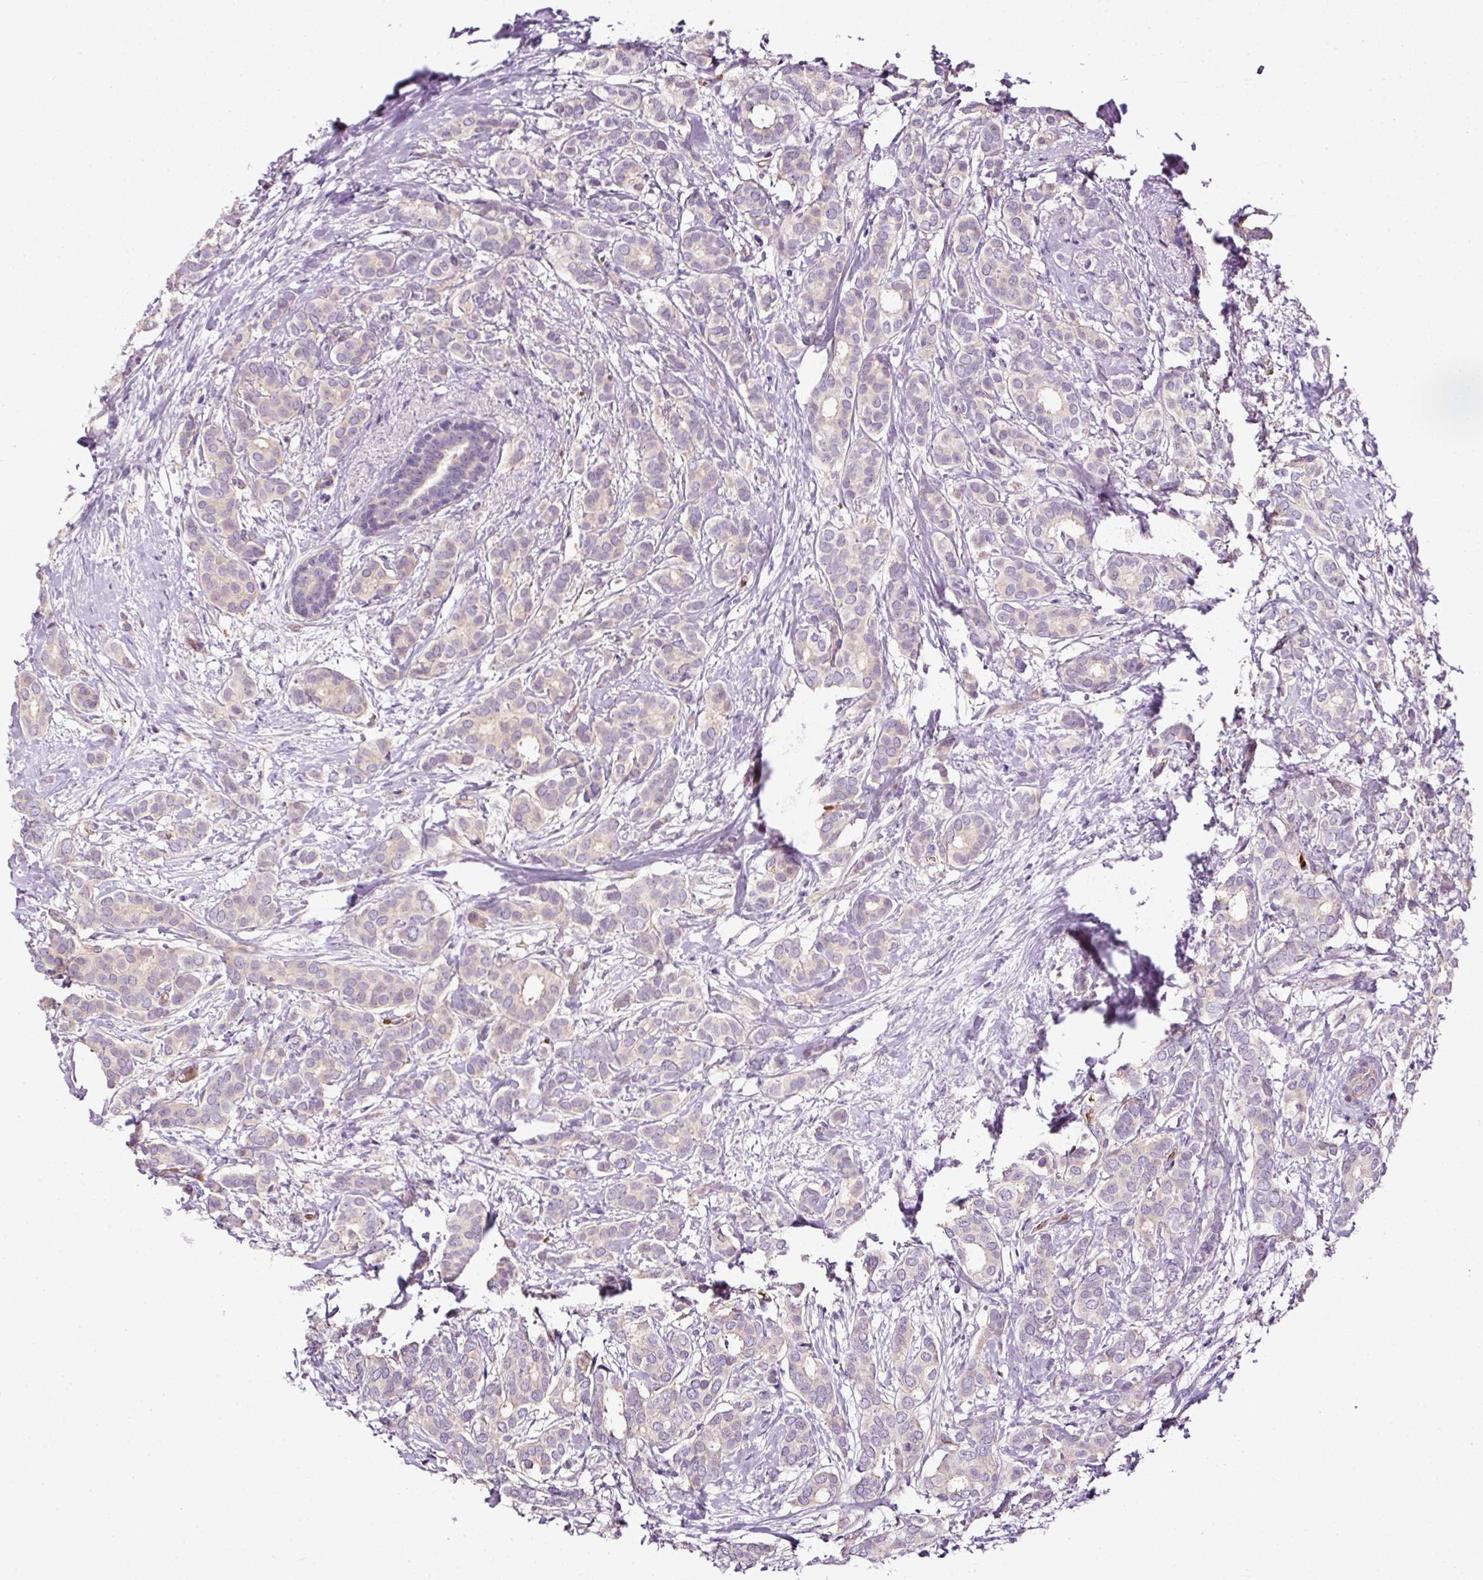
{"staining": {"intensity": "negative", "quantity": "none", "location": "none"}, "tissue": "breast cancer", "cell_type": "Tumor cells", "image_type": "cancer", "snomed": [{"axis": "morphology", "description": "Duct carcinoma"}, {"axis": "topography", "description": "Breast"}], "caption": "This is an immunohistochemistry (IHC) photomicrograph of human breast invasive ductal carcinoma. There is no staining in tumor cells.", "gene": "USHBP1", "patient": {"sex": "female", "age": 73}}